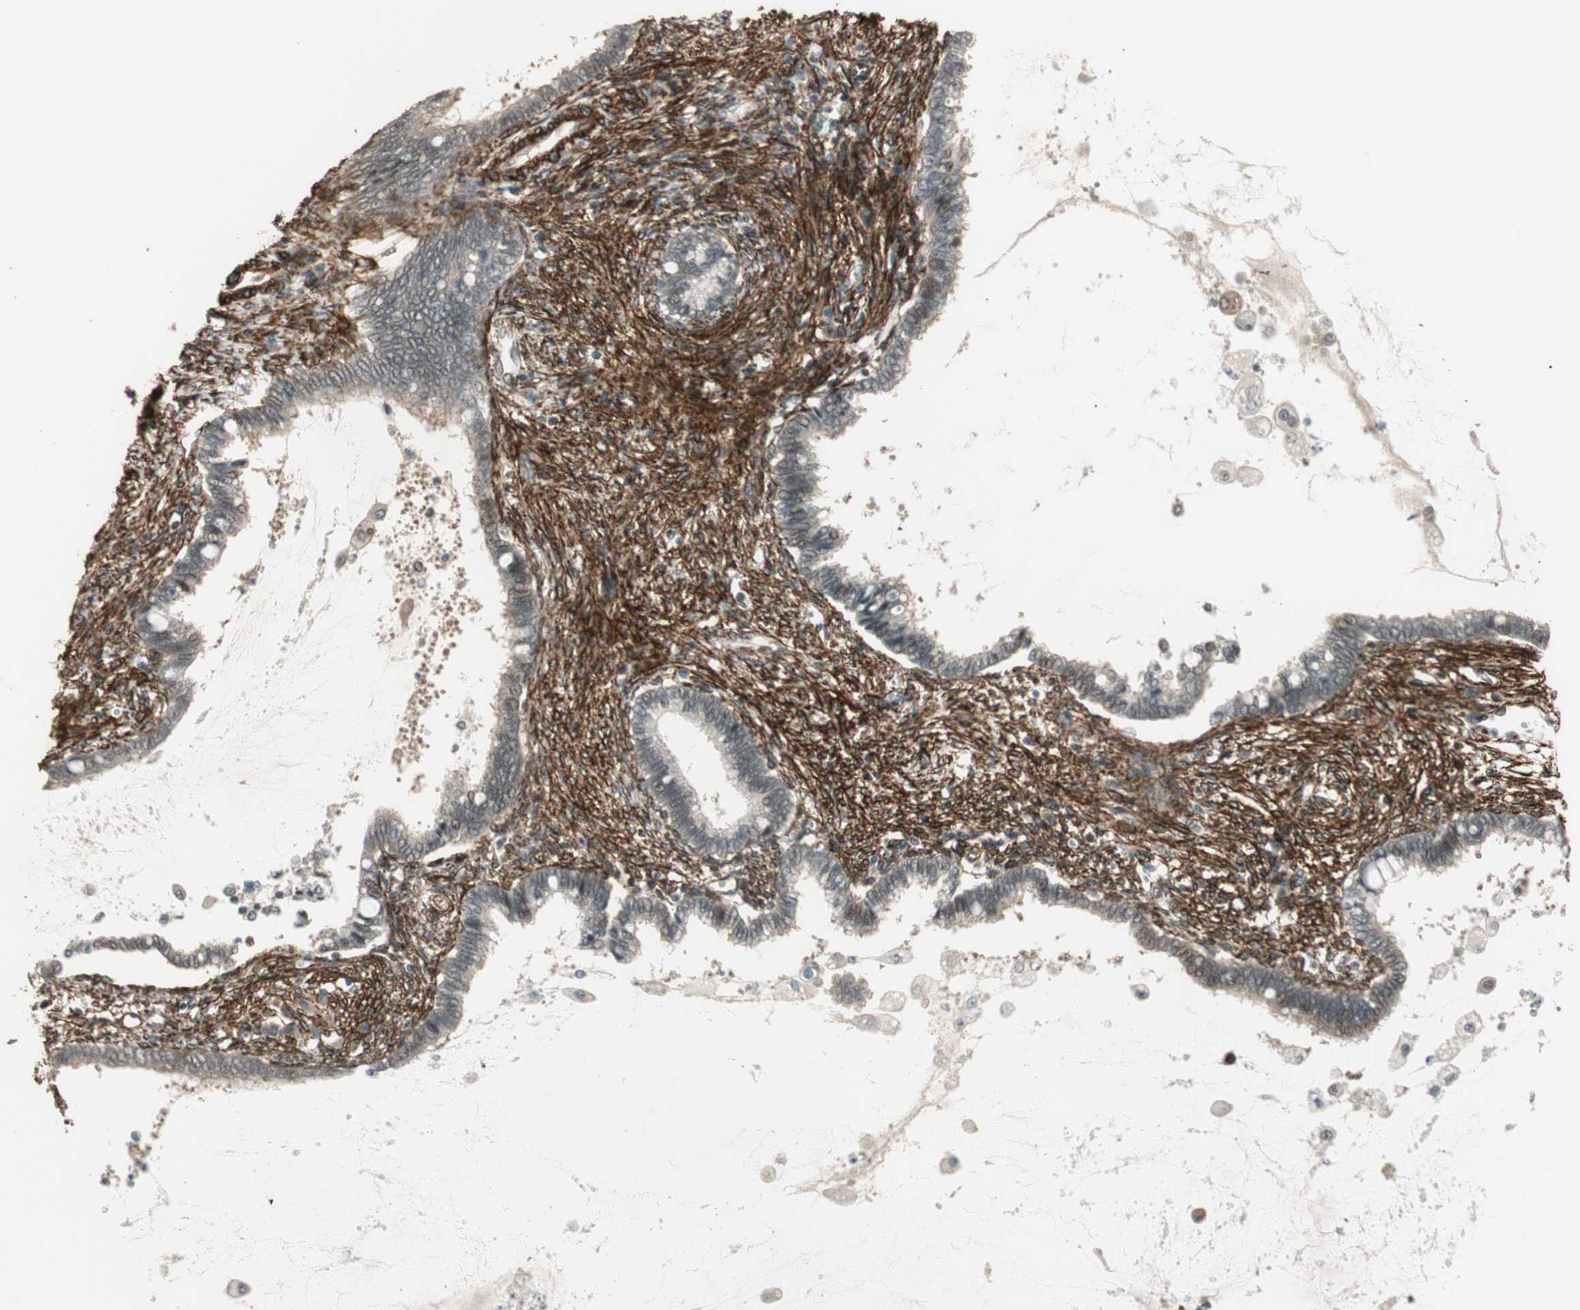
{"staining": {"intensity": "negative", "quantity": "none", "location": "none"}, "tissue": "cervical cancer", "cell_type": "Tumor cells", "image_type": "cancer", "snomed": [{"axis": "morphology", "description": "Adenocarcinoma, NOS"}, {"axis": "topography", "description": "Cervix"}], "caption": "Tumor cells show no significant protein expression in cervical cancer.", "gene": "CDK19", "patient": {"sex": "female", "age": 44}}